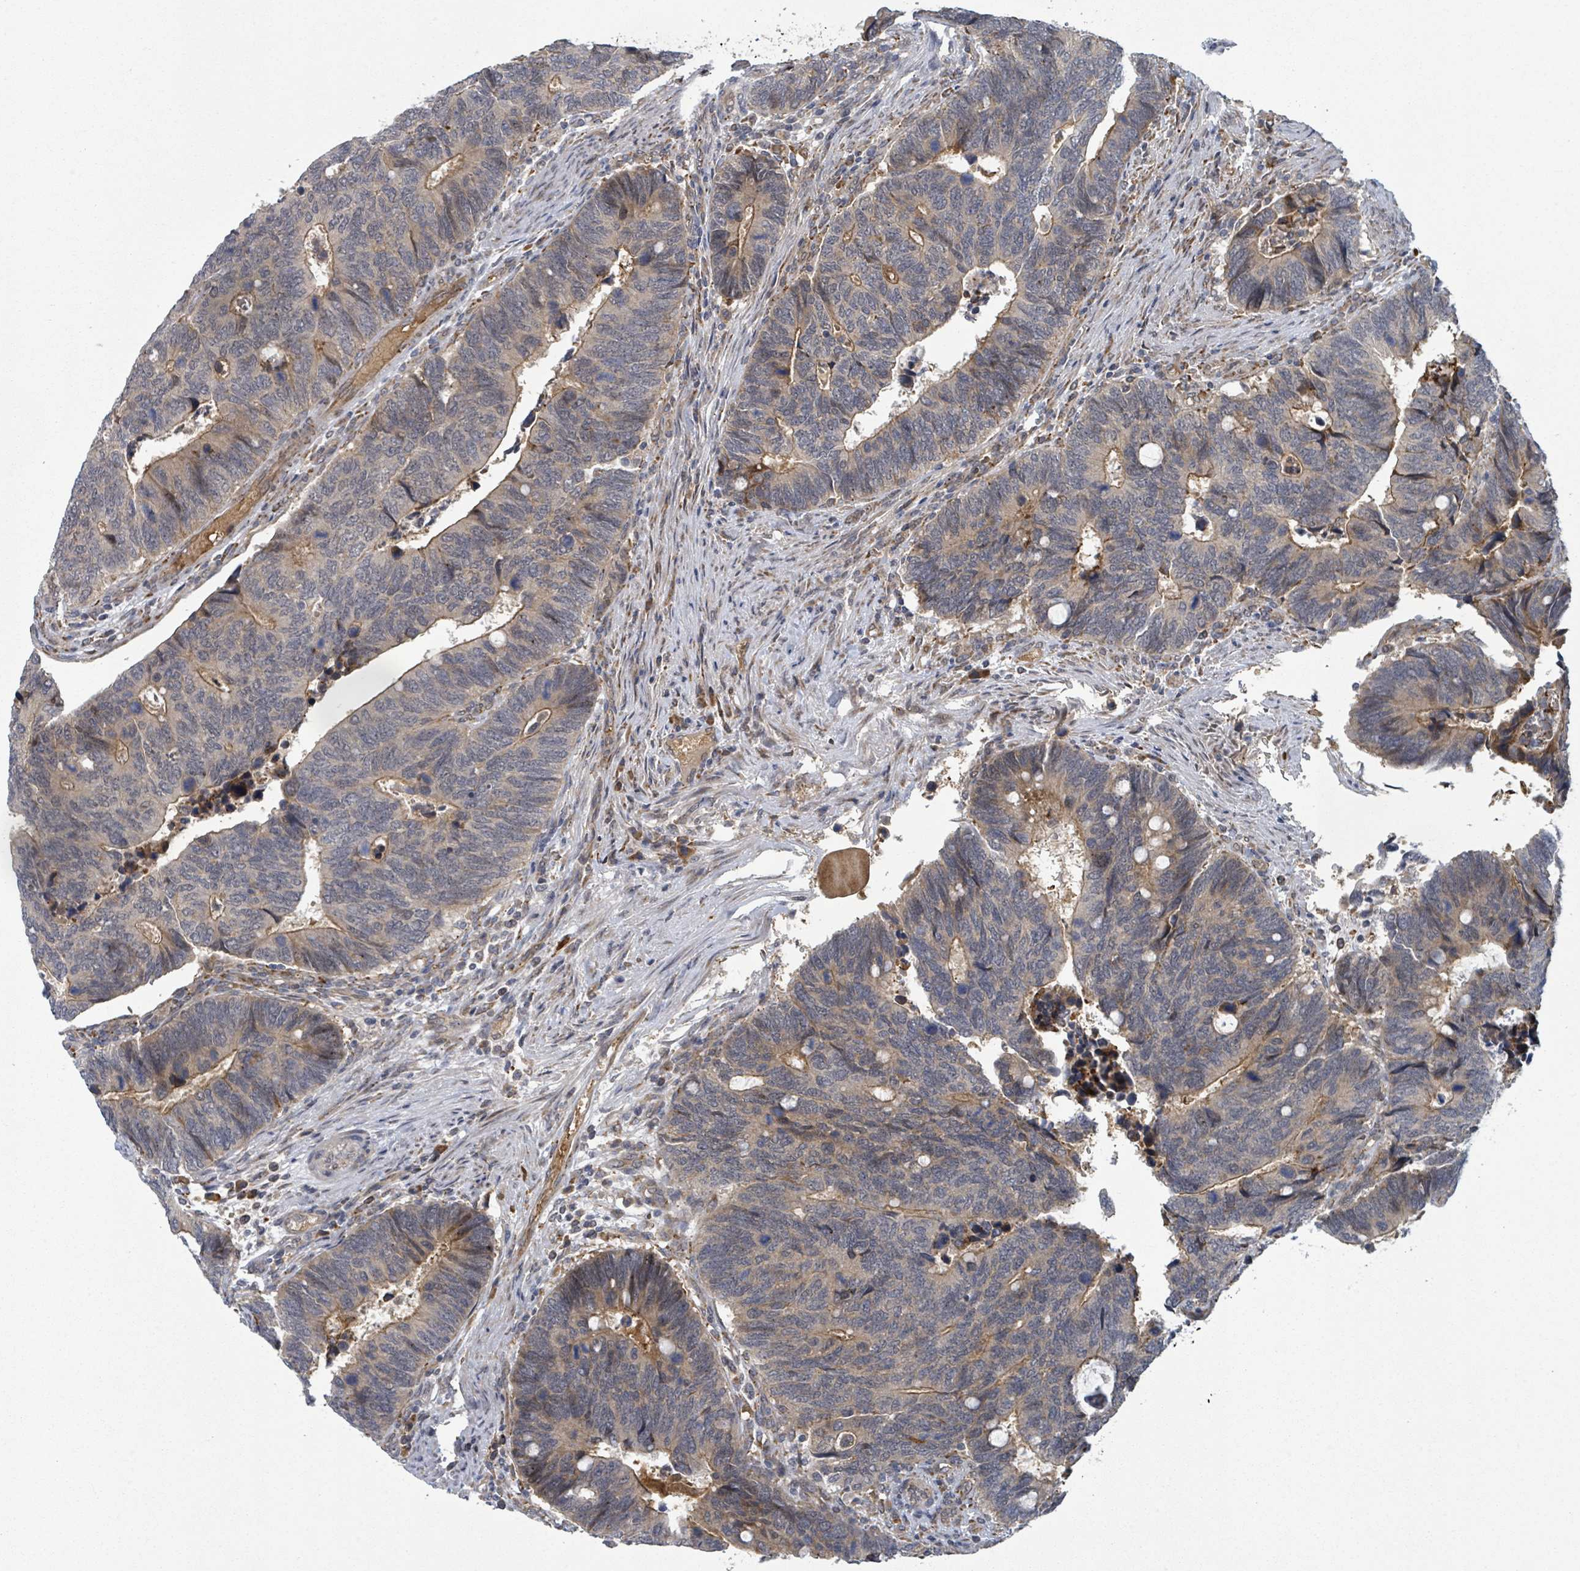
{"staining": {"intensity": "moderate", "quantity": "25%-75%", "location": "cytoplasmic/membranous"}, "tissue": "colorectal cancer", "cell_type": "Tumor cells", "image_type": "cancer", "snomed": [{"axis": "morphology", "description": "Adenocarcinoma, NOS"}, {"axis": "topography", "description": "Colon"}], "caption": "Moderate cytoplasmic/membranous staining is seen in about 25%-75% of tumor cells in colorectal cancer.", "gene": "SHROOM2", "patient": {"sex": "male", "age": 87}}